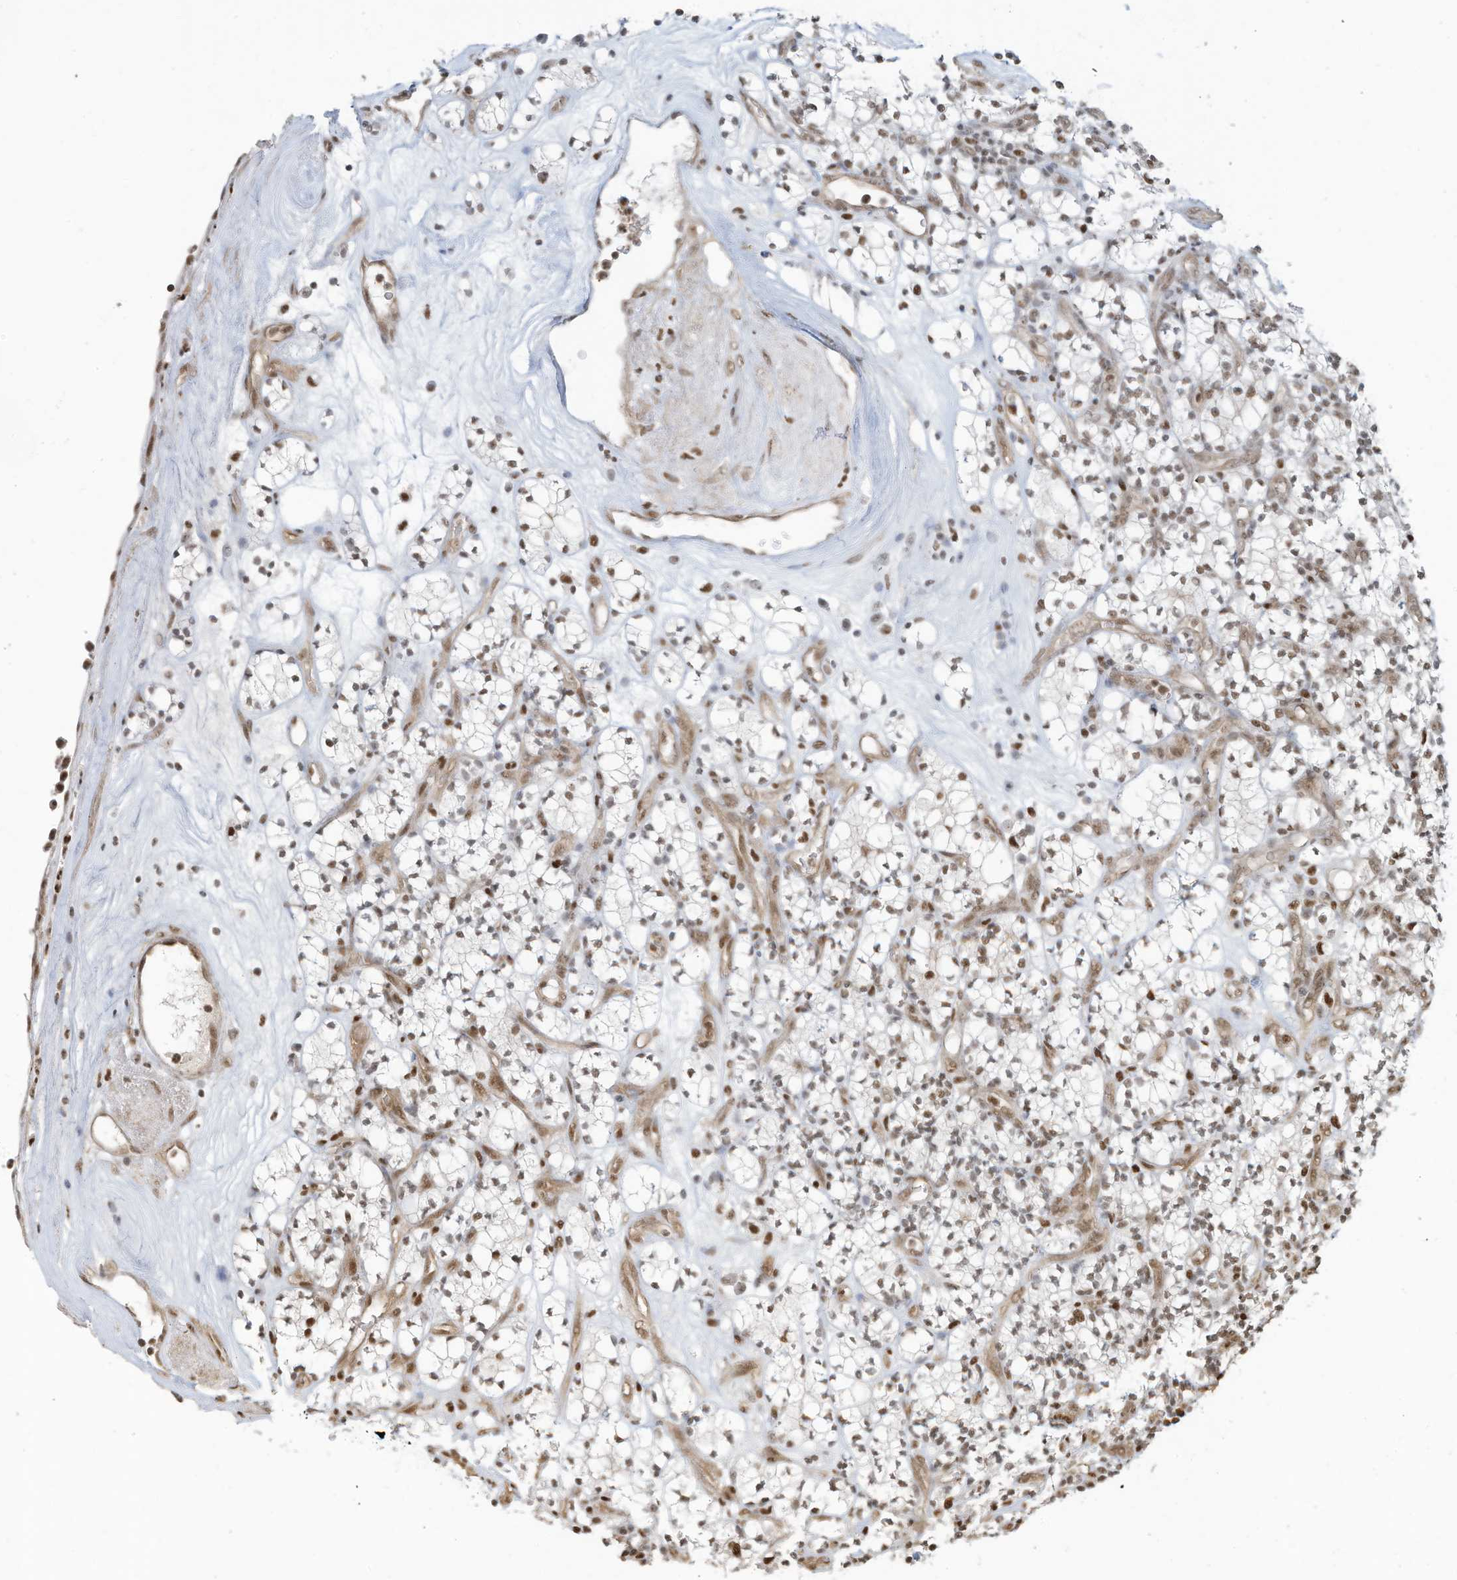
{"staining": {"intensity": "moderate", "quantity": ">75%", "location": "nuclear"}, "tissue": "renal cancer", "cell_type": "Tumor cells", "image_type": "cancer", "snomed": [{"axis": "morphology", "description": "Adenocarcinoma, NOS"}, {"axis": "topography", "description": "Kidney"}], "caption": "Immunohistochemistry (IHC) (DAB) staining of human adenocarcinoma (renal) displays moderate nuclear protein positivity in approximately >75% of tumor cells. (DAB = brown stain, brightfield microscopy at high magnification).", "gene": "DBR1", "patient": {"sex": "male", "age": 77}}